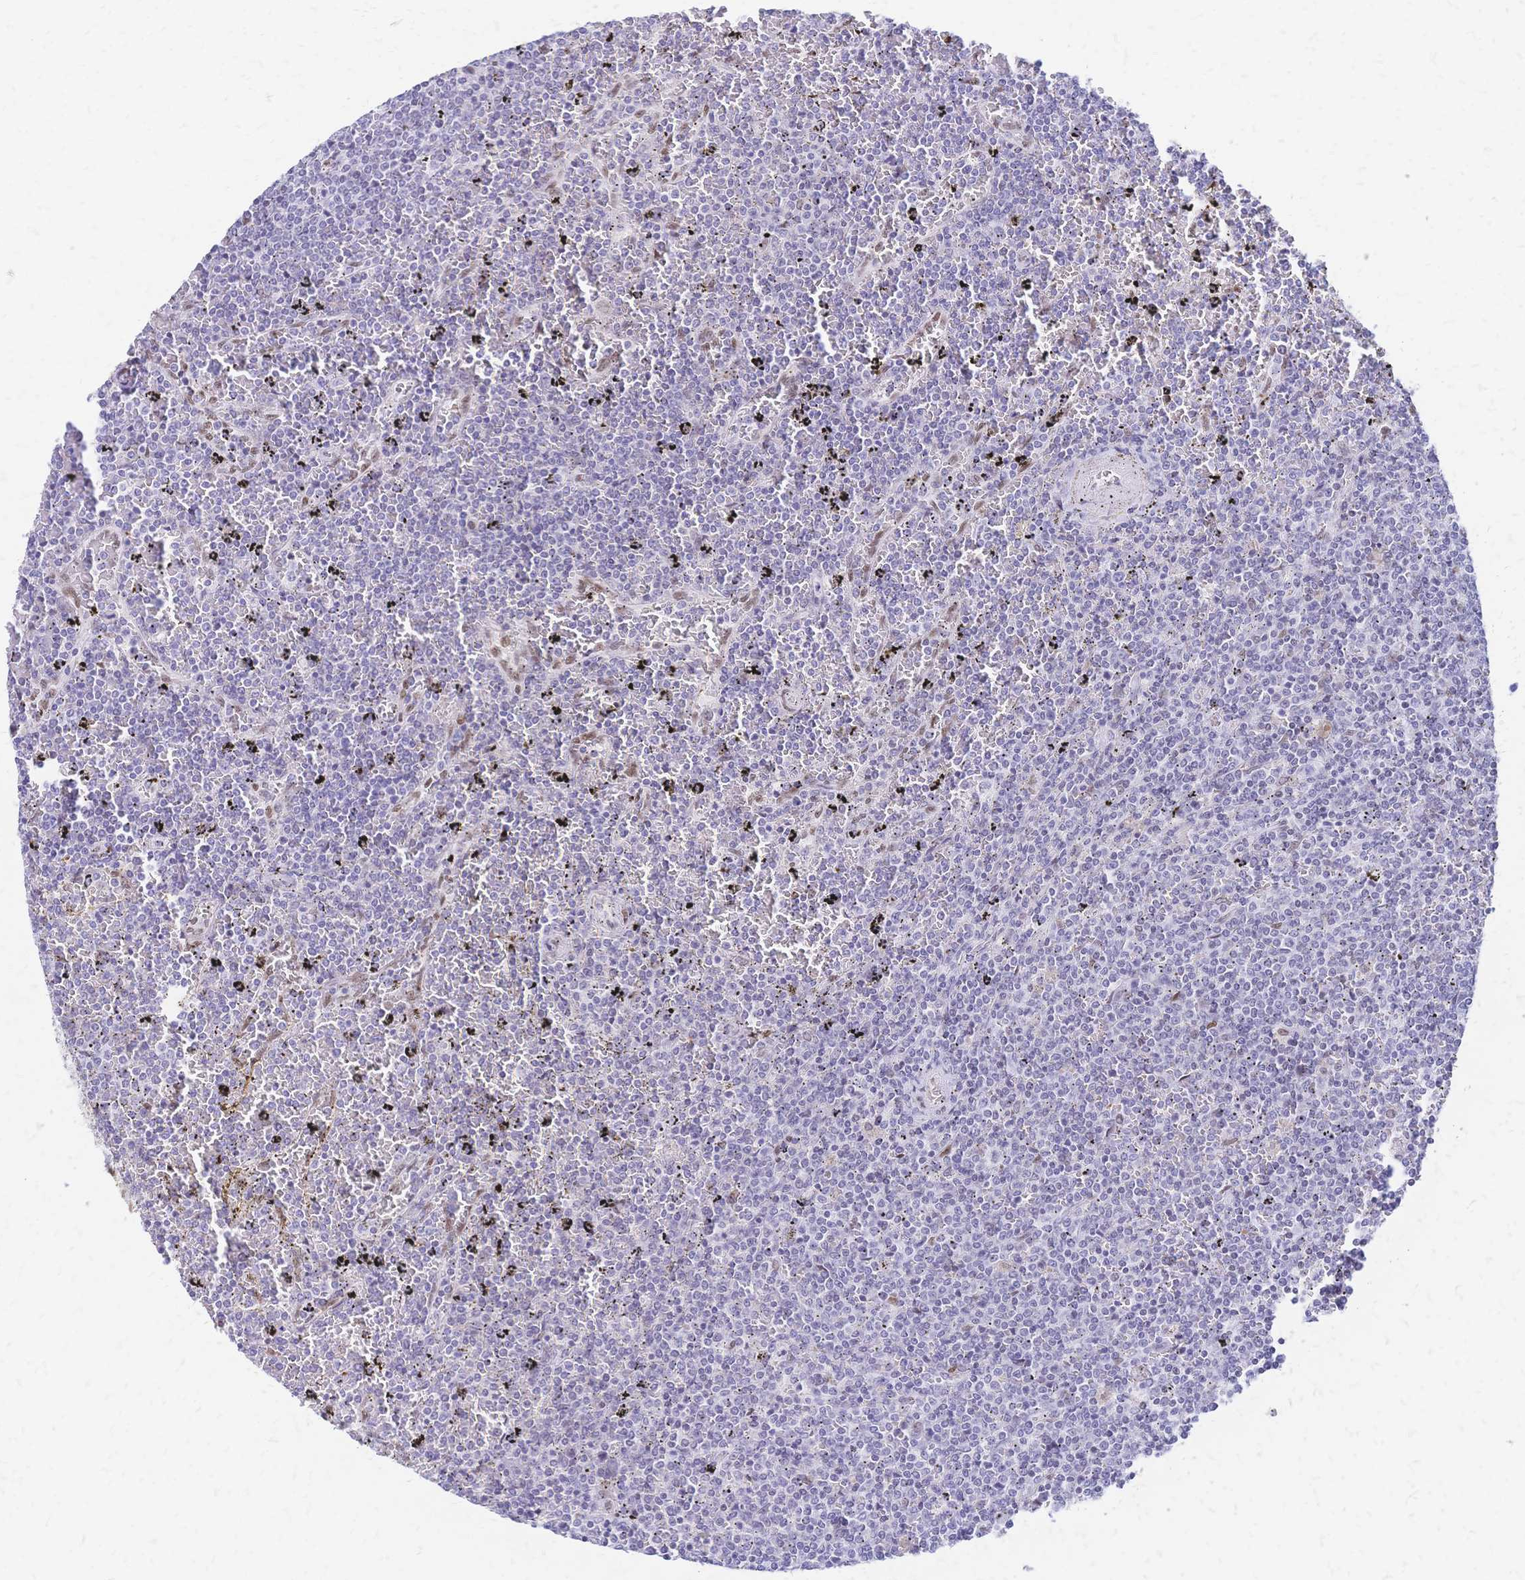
{"staining": {"intensity": "negative", "quantity": "none", "location": "none"}, "tissue": "lymphoma", "cell_type": "Tumor cells", "image_type": "cancer", "snomed": [{"axis": "morphology", "description": "Malignant lymphoma, non-Hodgkin's type, Low grade"}, {"axis": "topography", "description": "Spleen"}], "caption": "Tumor cells show no significant protein expression in malignant lymphoma, non-Hodgkin's type (low-grade).", "gene": "NFIC", "patient": {"sex": "female", "age": 77}}